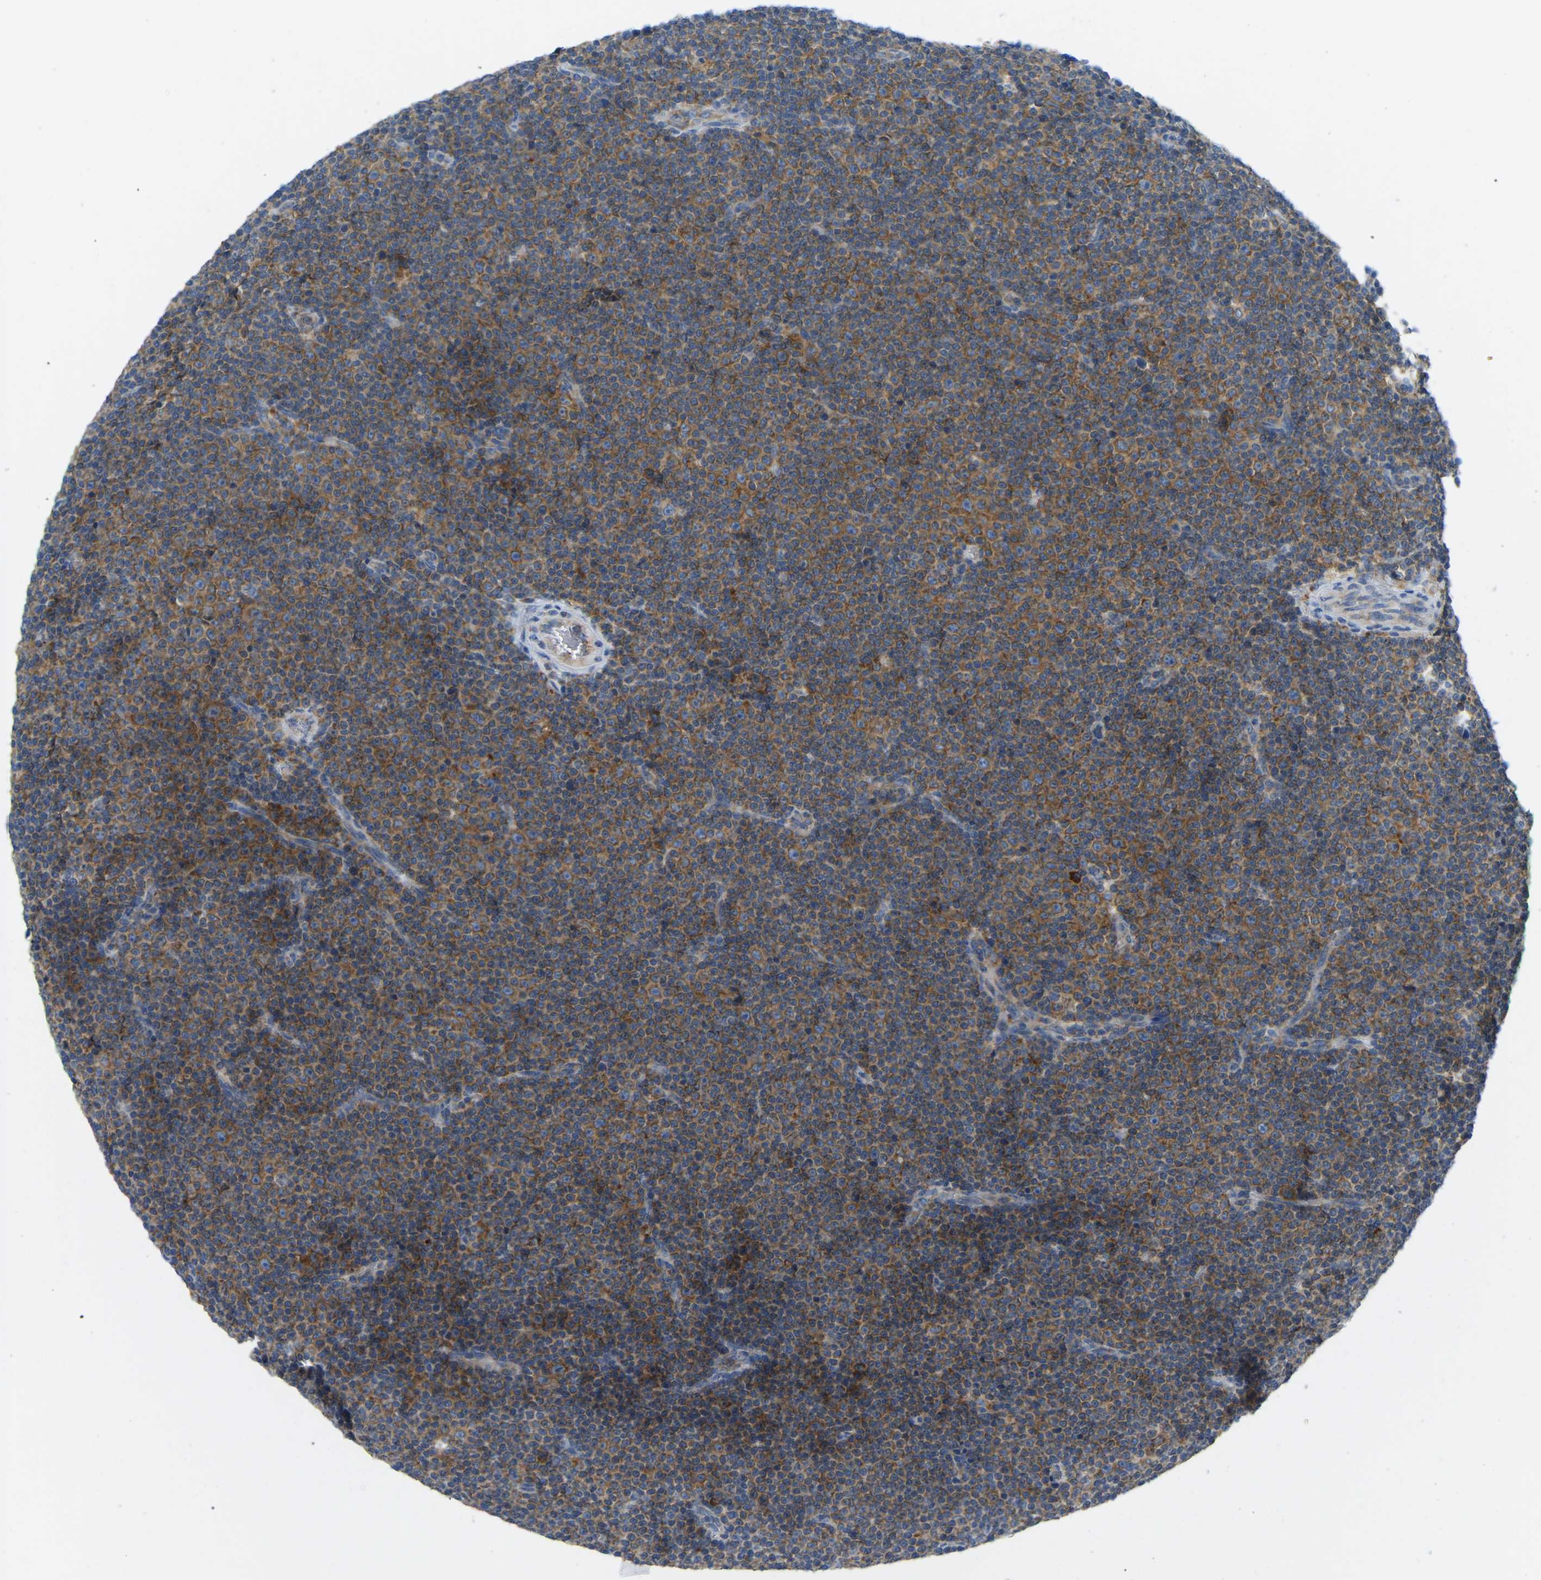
{"staining": {"intensity": "moderate", "quantity": ">75%", "location": "cytoplasmic/membranous"}, "tissue": "lymphoma", "cell_type": "Tumor cells", "image_type": "cancer", "snomed": [{"axis": "morphology", "description": "Malignant lymphoma, non-Hodgkin's type, Low grade"}, {"axis": "topography", "description": "Lymph node"}], "caption": "Low-grade malignant lymphoma, non-Hodgkin's type tissue exhibits moderate cytoplasmic/membranous positivity in approximately >75% of tumor cells, visualized by immunohistochemistry. Nuclei are stained in blue.", "gene": "SND1", "patient": {"sex": "female", "age": 67}}